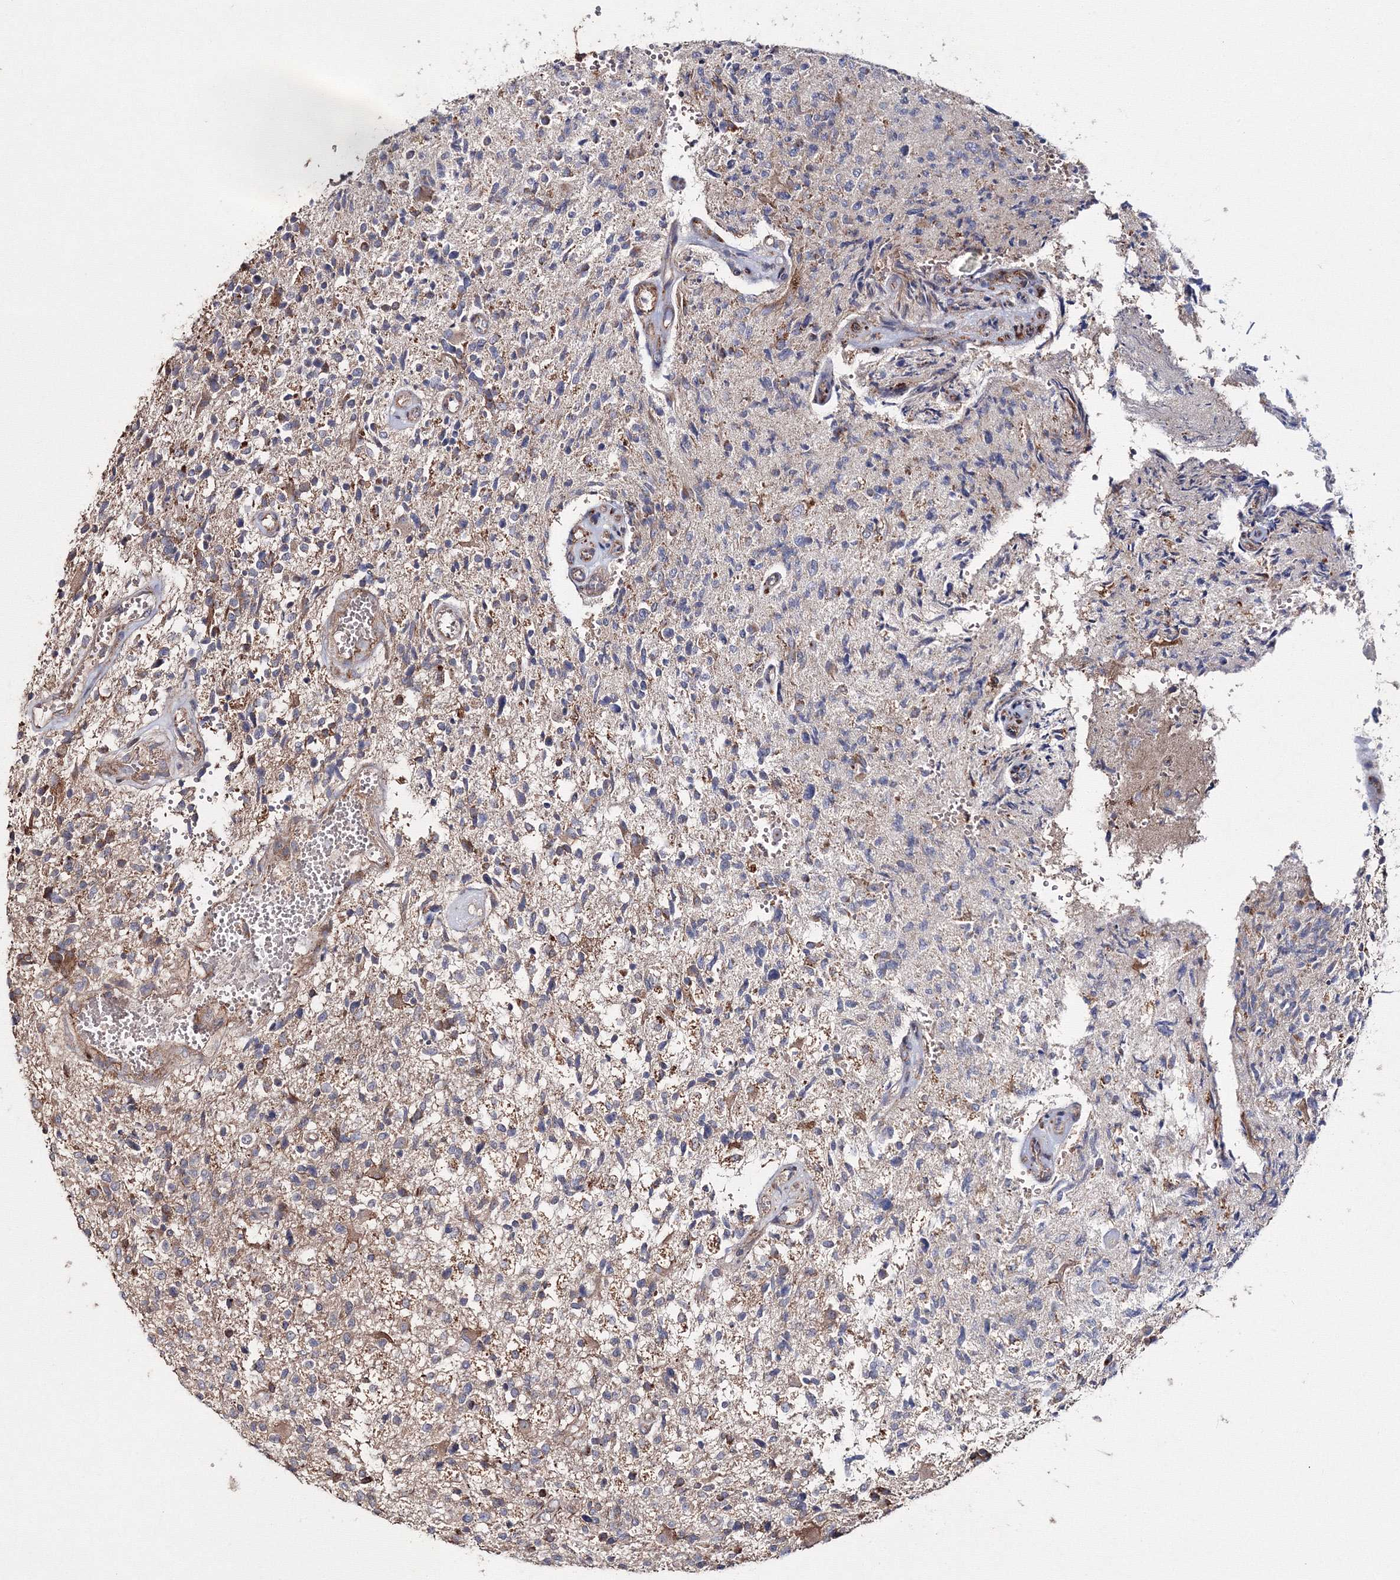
{"staining": {"intensity": "moderate", "quantity": "<25%", "location": "cytoplasmic/membranous"}, "tissue": "glioma", "cell_type": "Tumor cells", "image_type": "cancer", "snomed": [{"axis": "morphology", "description": "Glioma, malignant, High grade"}, {"axis": "topography", "description": "Brain"}], "caption": "The histopathology image shows immunohistochemical staining of malignant glioma (high-grade). There is moderate cytoplasmic/membranous expression is seen in about <25% of tumor cells.", "gene": "DDO", "patient": {"sex": "male", "age": 72}}